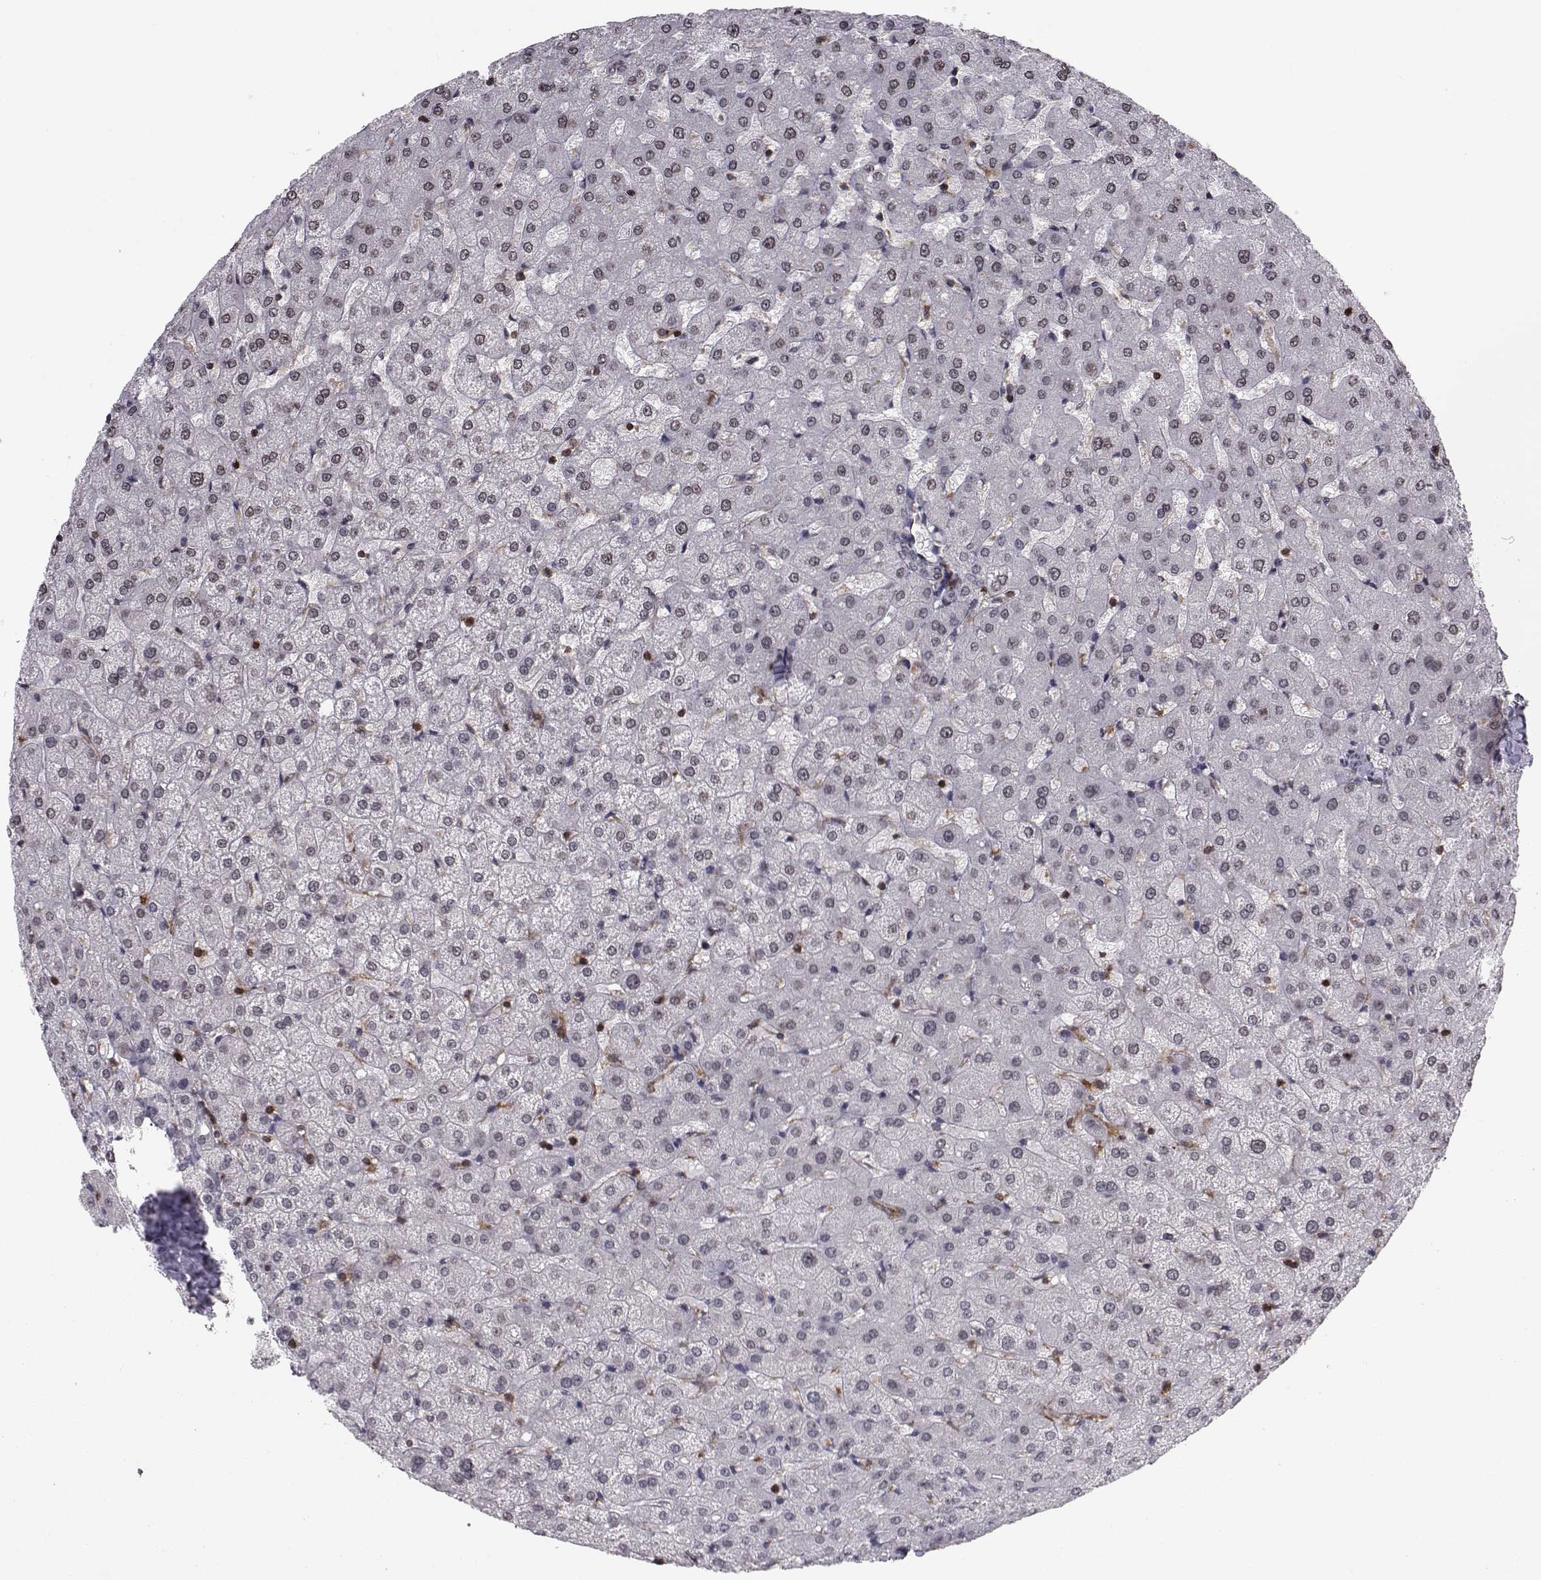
{"staining": {"intensity": "negative", "quantity": "none", "location": "none"}, "tissue": "liver", "cell_type": "Cholangiocytes", "image_type": "normal", "snomed": [{"axis": "morphology", "description": "Normal tissue, NOS"}, {"axis": "topography", "description": "Liver"}], "caption": "IHC image of unremarkable liver stained for a protein (brown), which exhibits no staining in cholangiocytes.", "gene": "PCP4L1", "patient": {"sex": "female", "age": 50}}